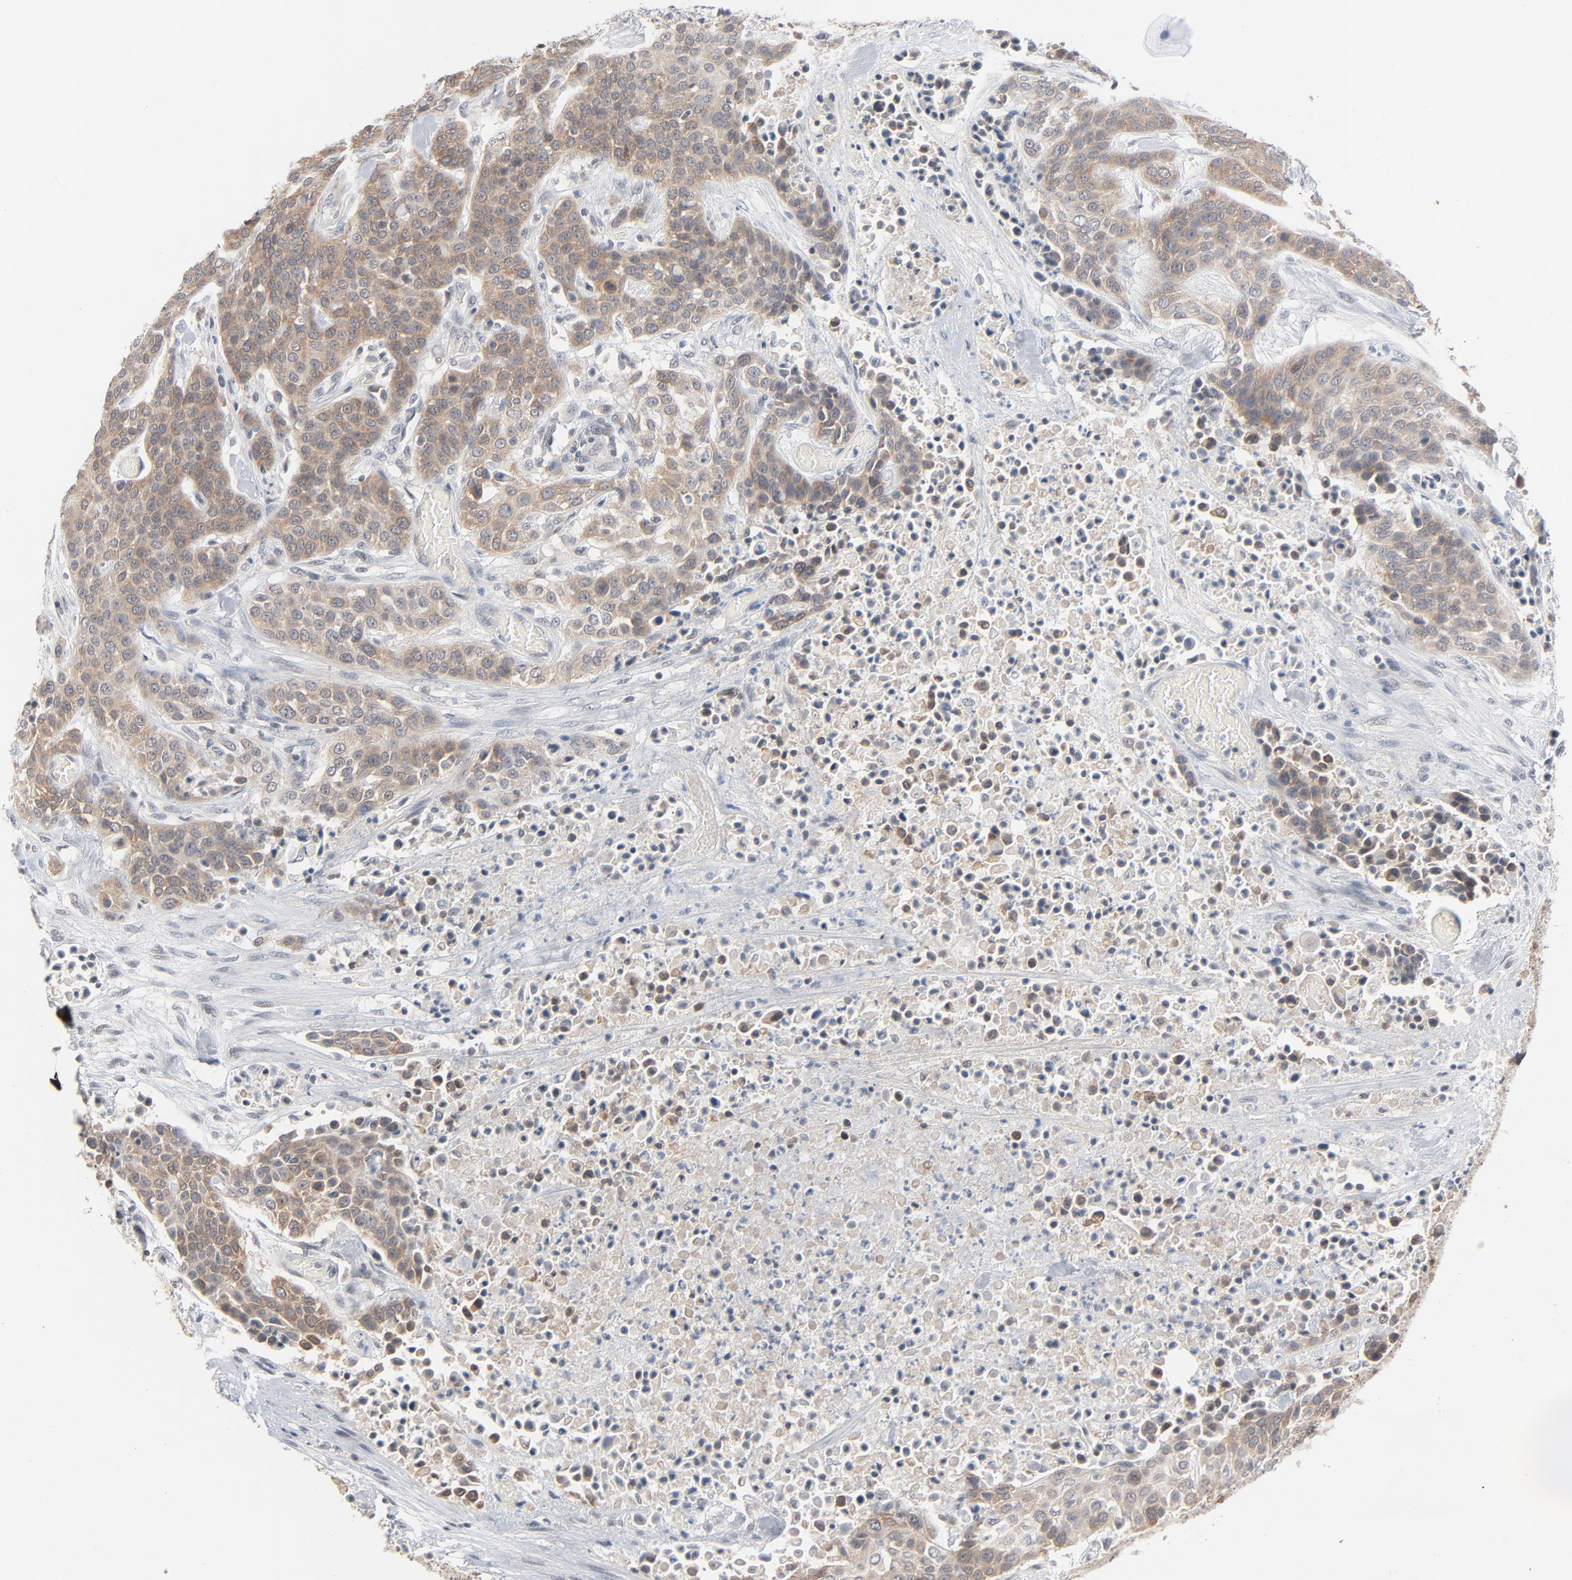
{"staining": {"intensity": "moderate", "quantity": ">75%", "location": "cytoplasmic/membranous,nuclear"}, "tissue": "urothelial cancer", "cell_type": "Tumor cells", "image_type": "cancer", "snomed": [{"axis": "morphology", "description": "Urothelial carcinoma, High grade"}, {"axis": "topography", "description": "Urinary bladder"}], "caption": "This histopathology image displays urothelial cancer stained with immunohistochemistry to label a protein in brown. The cytoplasmic/membranous and nuclear of tumor cells show moderate positivity for the protein. Nuclei are counter-stained blue.", "gene": "ITPR3", "patient": {"sex": "male", "age": 74}}